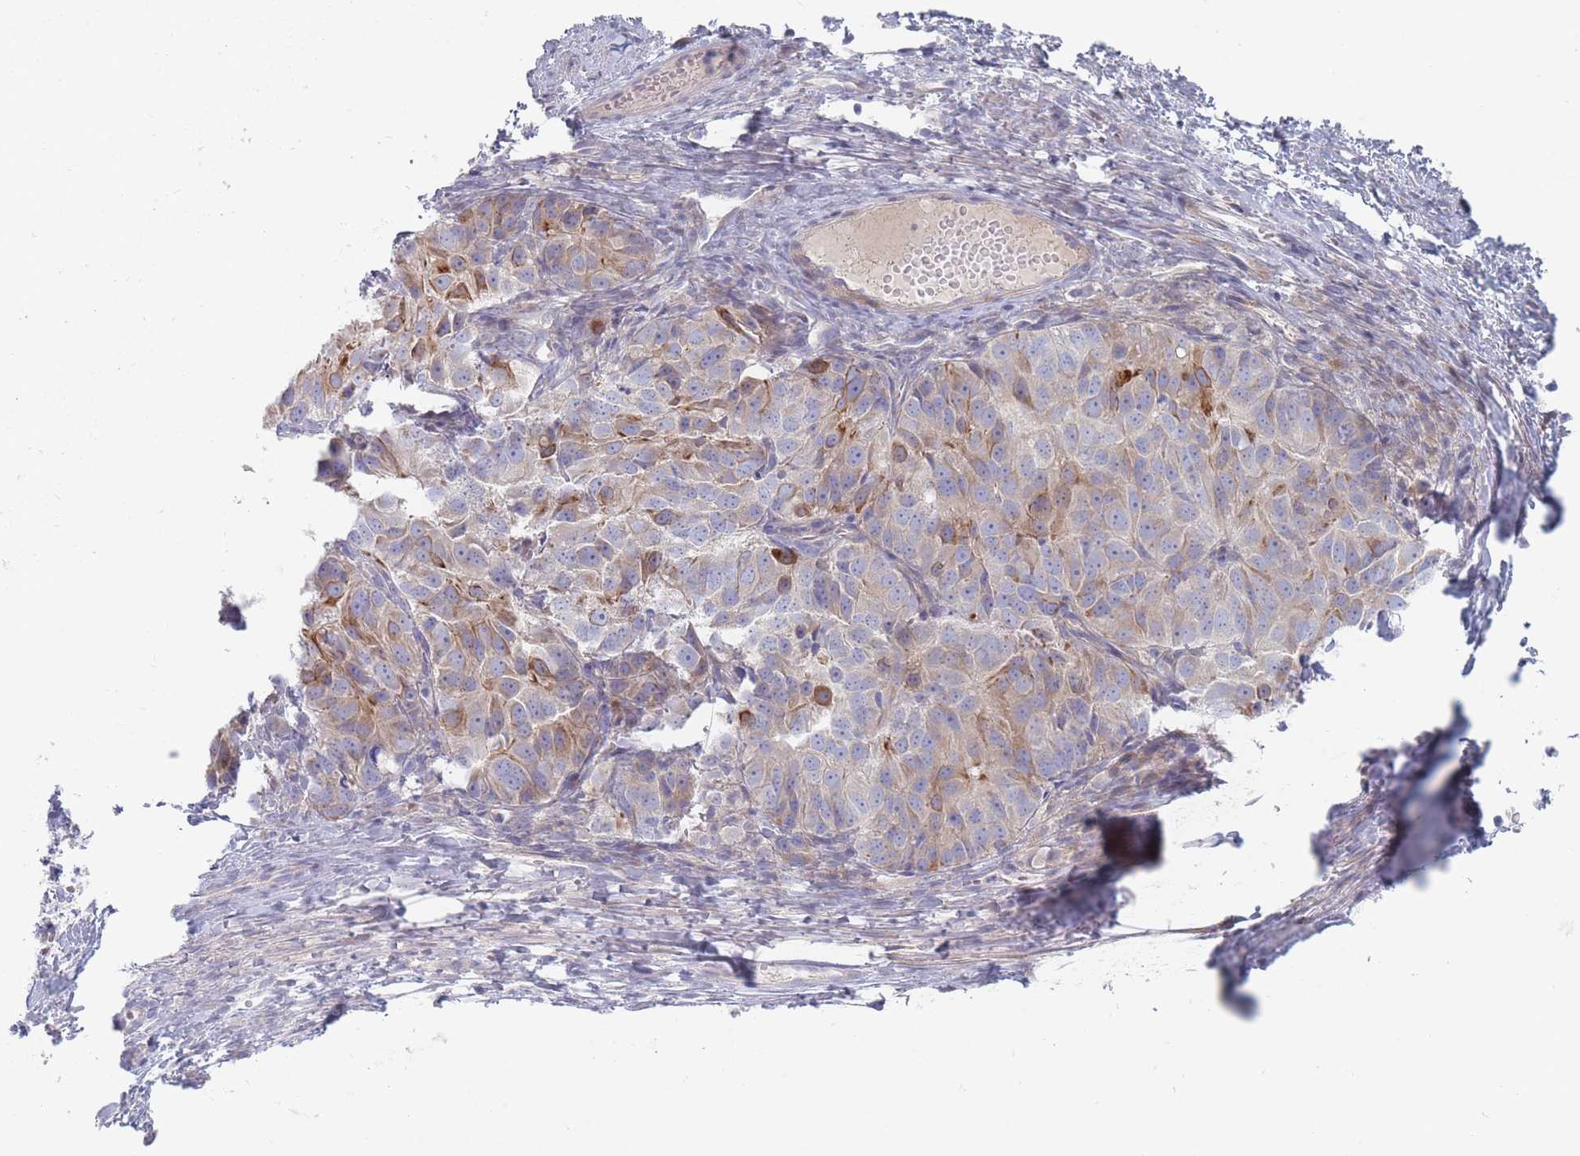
{"staining": {"intensity": "moderate", "quantity": "25%-75%", "location": "cytoplasmic/membranous"}, "tissue": "ovarian cancer", "cell_type": "Tumor cells", "image_type": "cancer", "snomed": [{"axis": "morphology", "description": "Carcinoma, endometroid"}, {"axis": "topography", "description": "Ovary"}], "caption": "Protein staining shows moderate cytoplasmic/membranous expression in about 25%-75% of tumor cells in ovarian cancer (endometroid carcinoma). Immunohistochemistry (ihc) stains the protein of interest in brown and the nuclei are stained blue.", "gene": "SPATS1", "patient": {"sex": "female", "age": 51}}